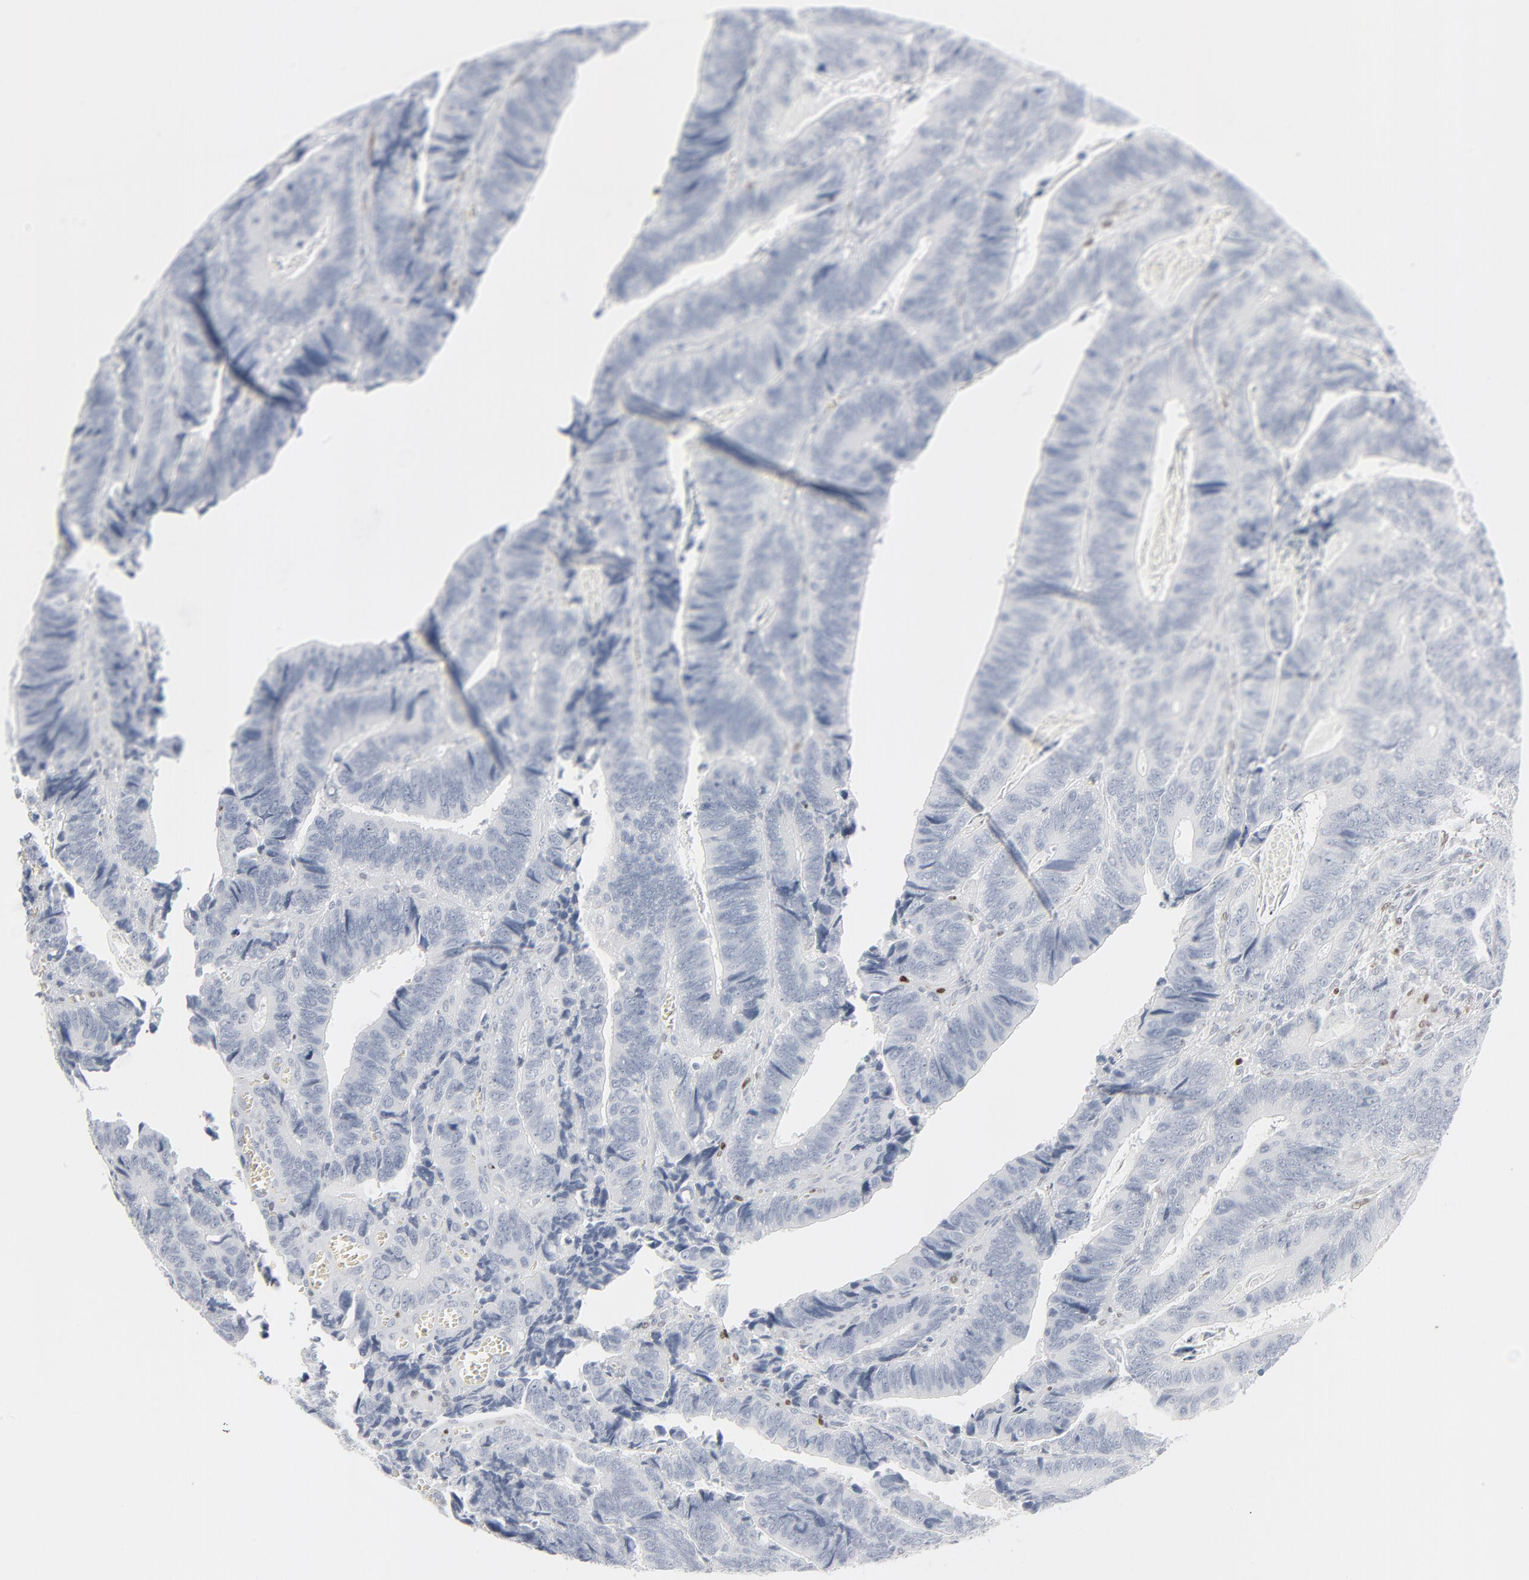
{"staining": {"intensity": "negative", "quantity": "none", "location": "none"}, "tissue": "colorectal cancer", "cell_type": "Tumor cells", "image_type": "cancer", "snomed": [{"axis": "morphology", "description": "Adenocarcinoma, NOS"}, {"axis": "topography", "description": "Rectum"}], "caption": "The immunohistochemistry (IHC) micrograph has no significant staining in tumor cells of colorectal adenocarcinoma tissue.", "gene": "MITF", "patient": {"sex": "female", "age": 67}}